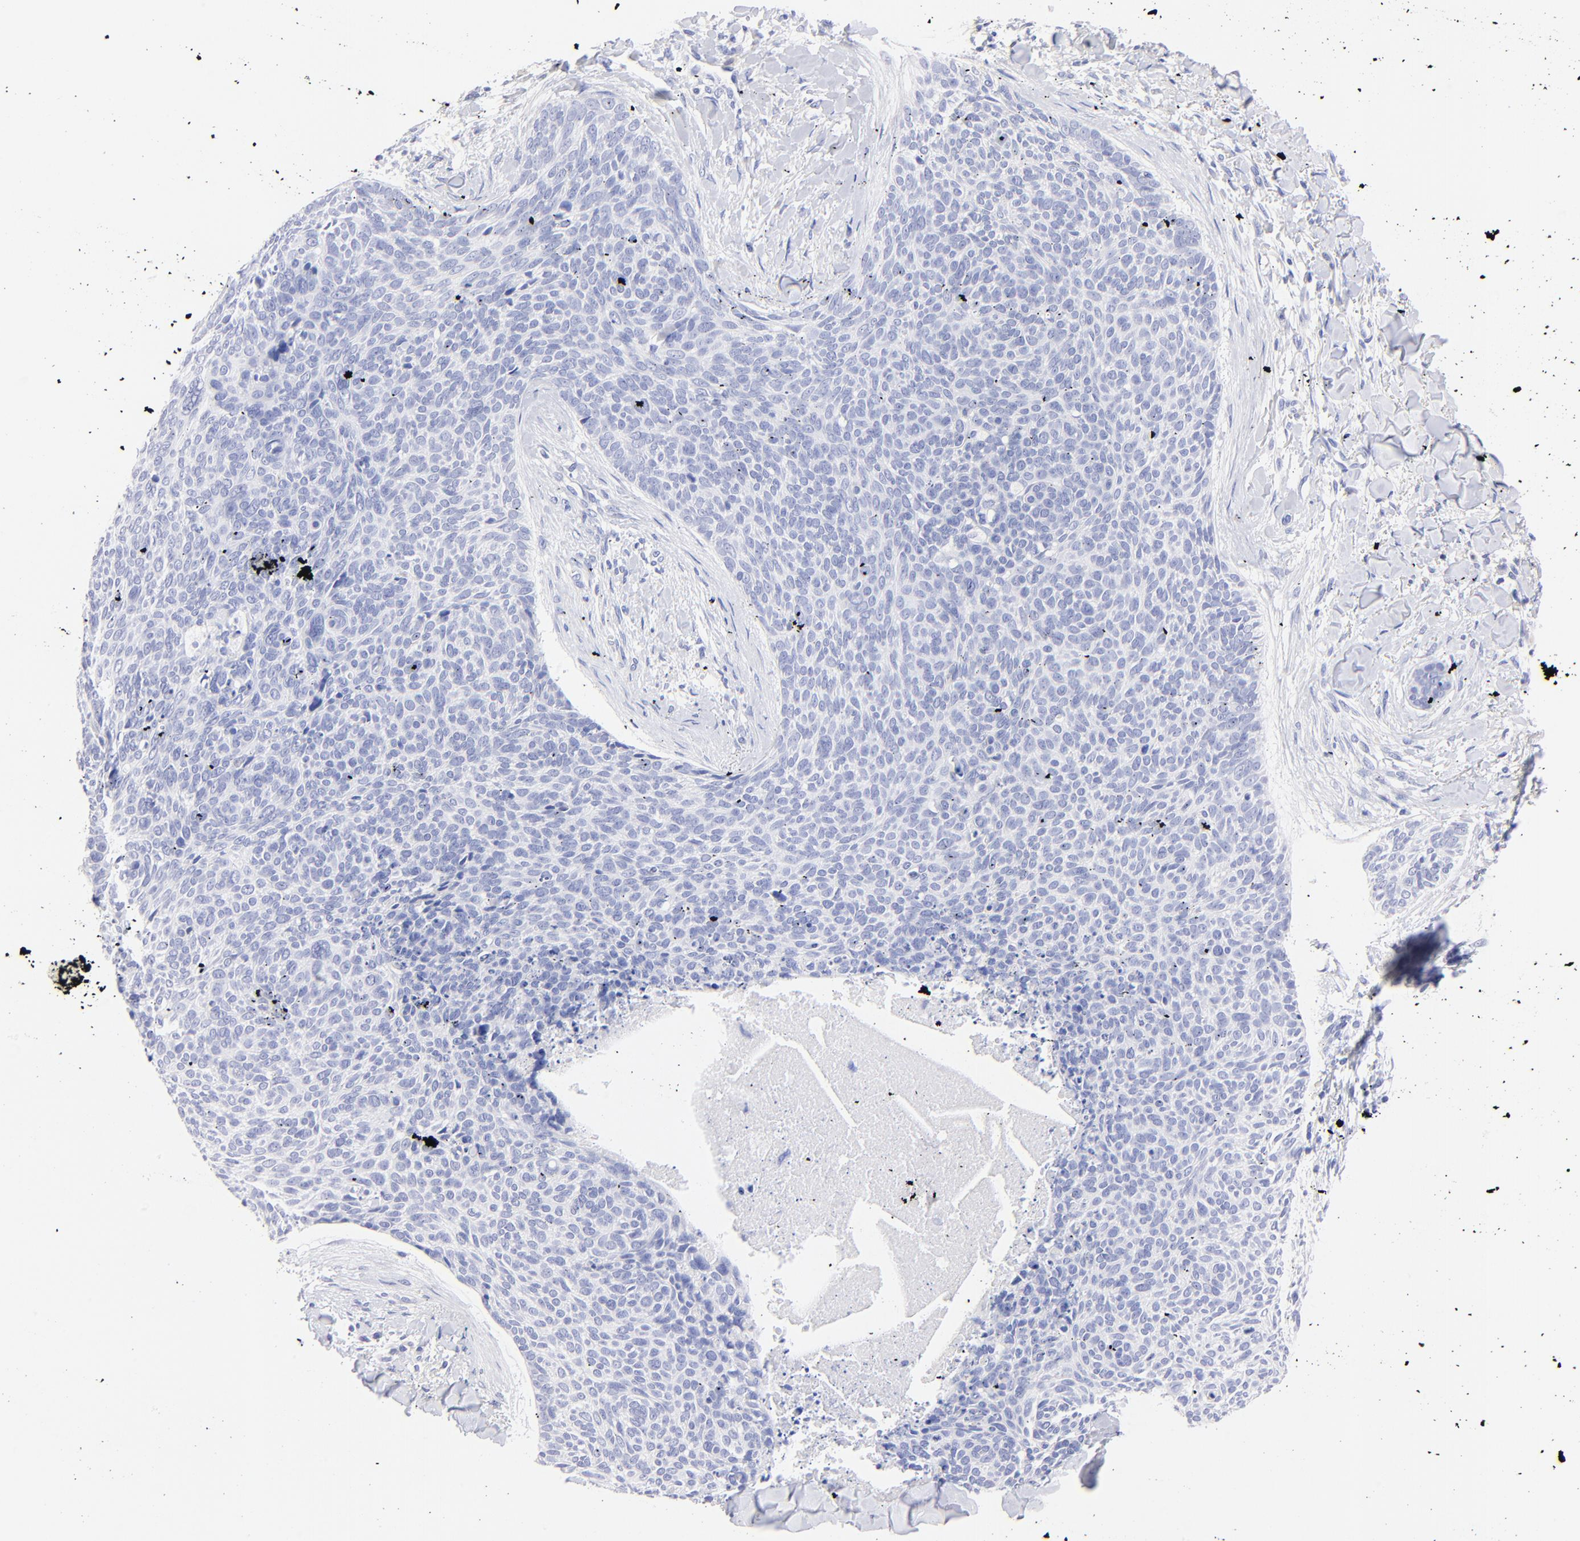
{"staining": {"intensity": "negative", "quantity": "none", "location": "none"}, "tissue": "skin cancer", "cell_type": "Tumor cells", "image_type": "cancer", "snomed": [{"axis": "morphology", "description": "Normal tissue, NOS"}, {"axis": "morphology", "description": "Basal cell carcinoma"}, {"axis": "topography", "description": "Skin"}], "caption": "A high-resolution photomicrograph shows IHC staining of basal cell carcinoma (skin), which shows no significant staining in tumor cells.", "gene": "HORMAD2", "patient": {"sex": "female", "age": 57}}